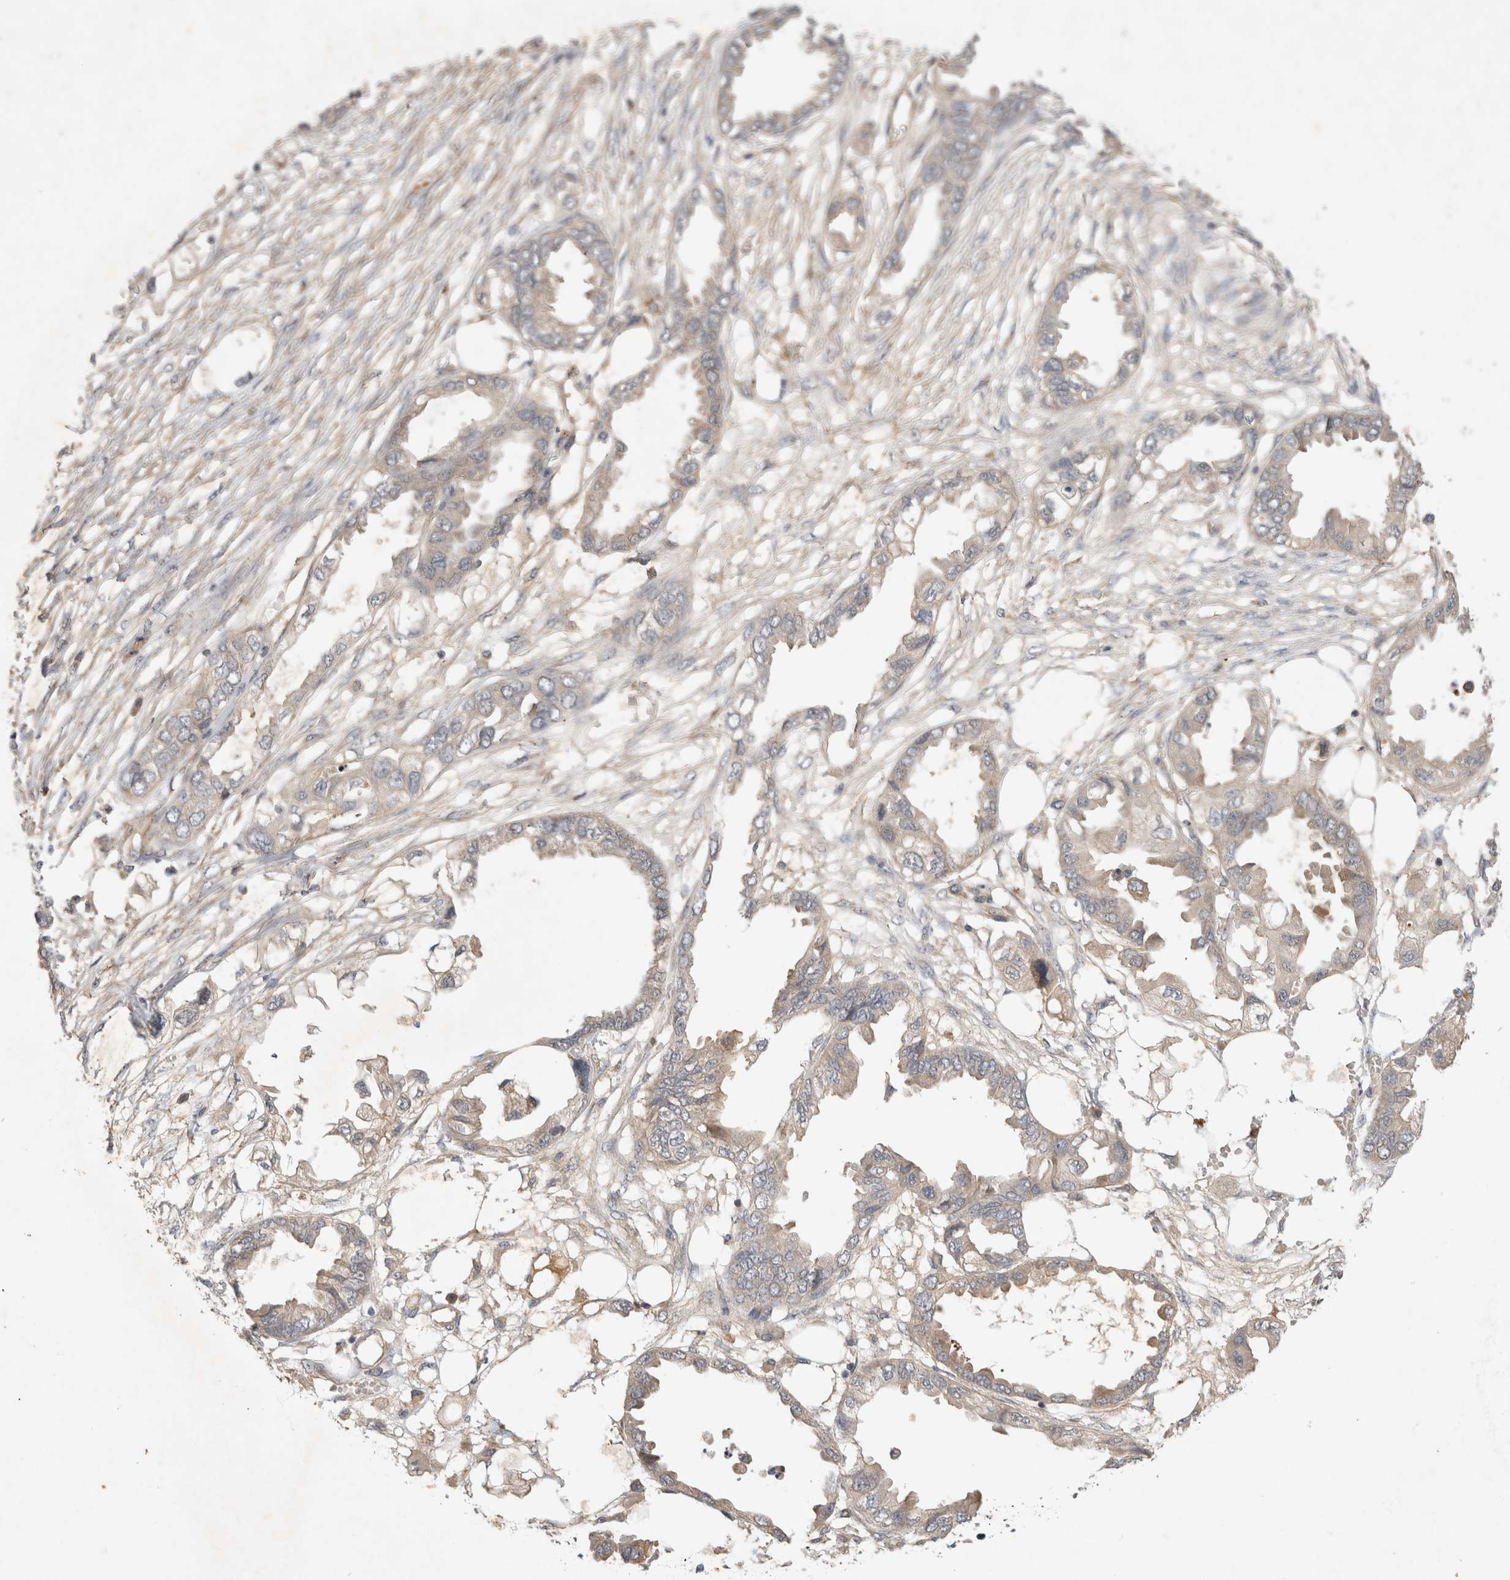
{"staining": {"intensity": "weak", "quantity": ">75%", "location": "cytoplasmic/membranous"}, "tissue": "endometrial cancer", "cell_type": "Tumor cells", "image_type": "cancer", "snomed": [{"axis": "morphology", "description": "Adenocarcinoma, NOS"}, {"axis": "morphology", "description": "Adenocarcinoma, metastatic, NOS"}, {"axis": "topography", "description": "Adipose tissue"}, {"axis": "topography", "description": "Endometrium"}], "caption": "High-power microscopy captured an immunohistochemistry (IHC) micrograph of endometrial adenocarcinoma, revealing weak cytoplasmic/membranous expression in approximately >75% of tumor cells.", "gene": "YES1", "patient": {"sex": "female", "age": 67}}